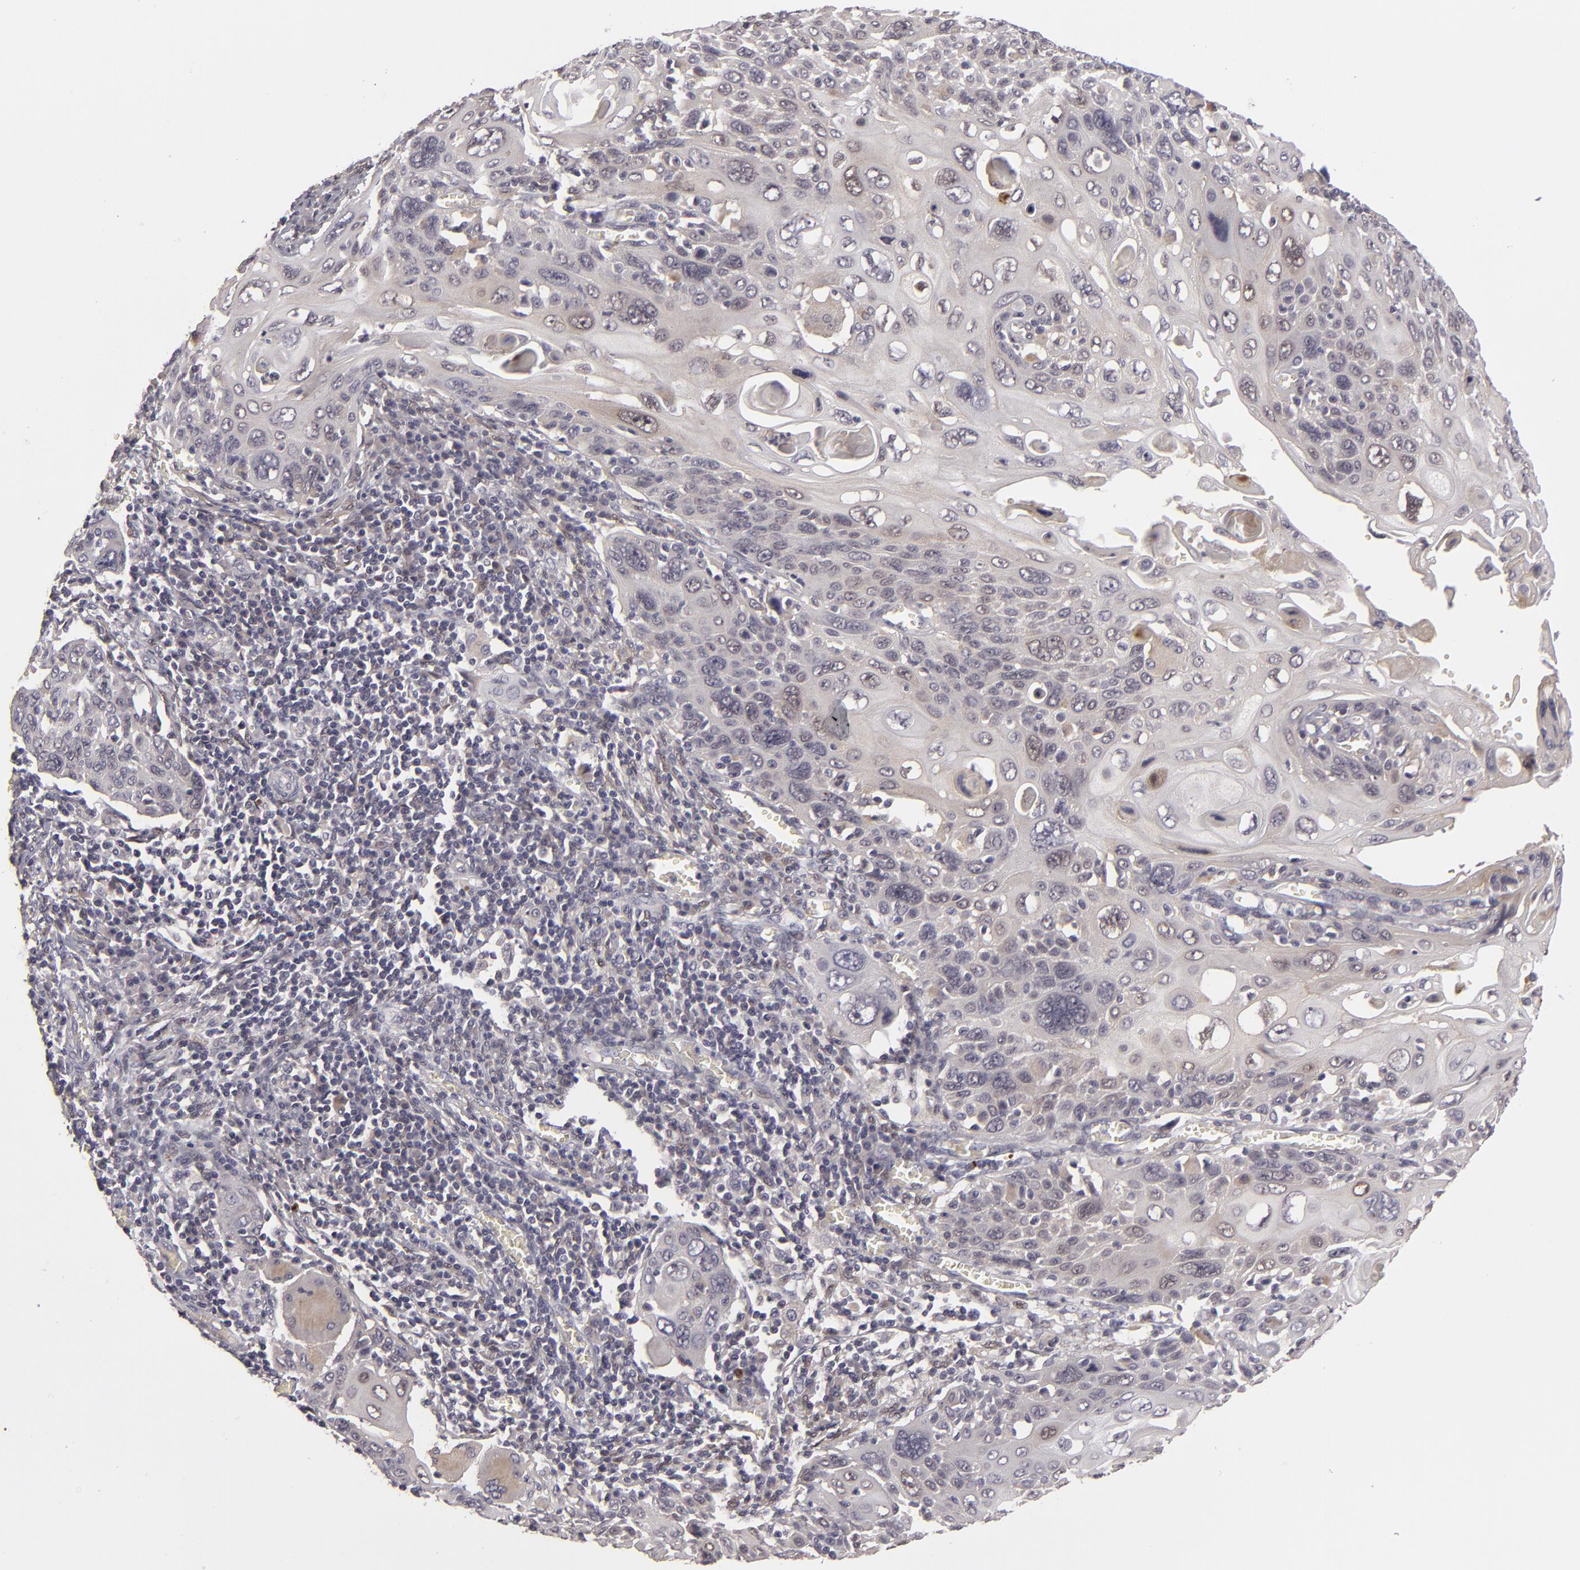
{"staining": {"intensity": "negative", "quantity": "none", "location": "none"}, "tissue": "cervical cancer", "cell_type": "Tumor cells", "image_type": "cancer", "snomed": [{"axis": "morphology", "description": "Squamous cell carcinoma, NOS"}, {"axis": "topography", "description": "Cervix"}], "caption": "This is a histopathology image of IHC staining of cervical squamous cell carcinoma, which shows no staining in tumor cells.", "gene": "EFS", "patient": {"sex": "female", "age": 54}}